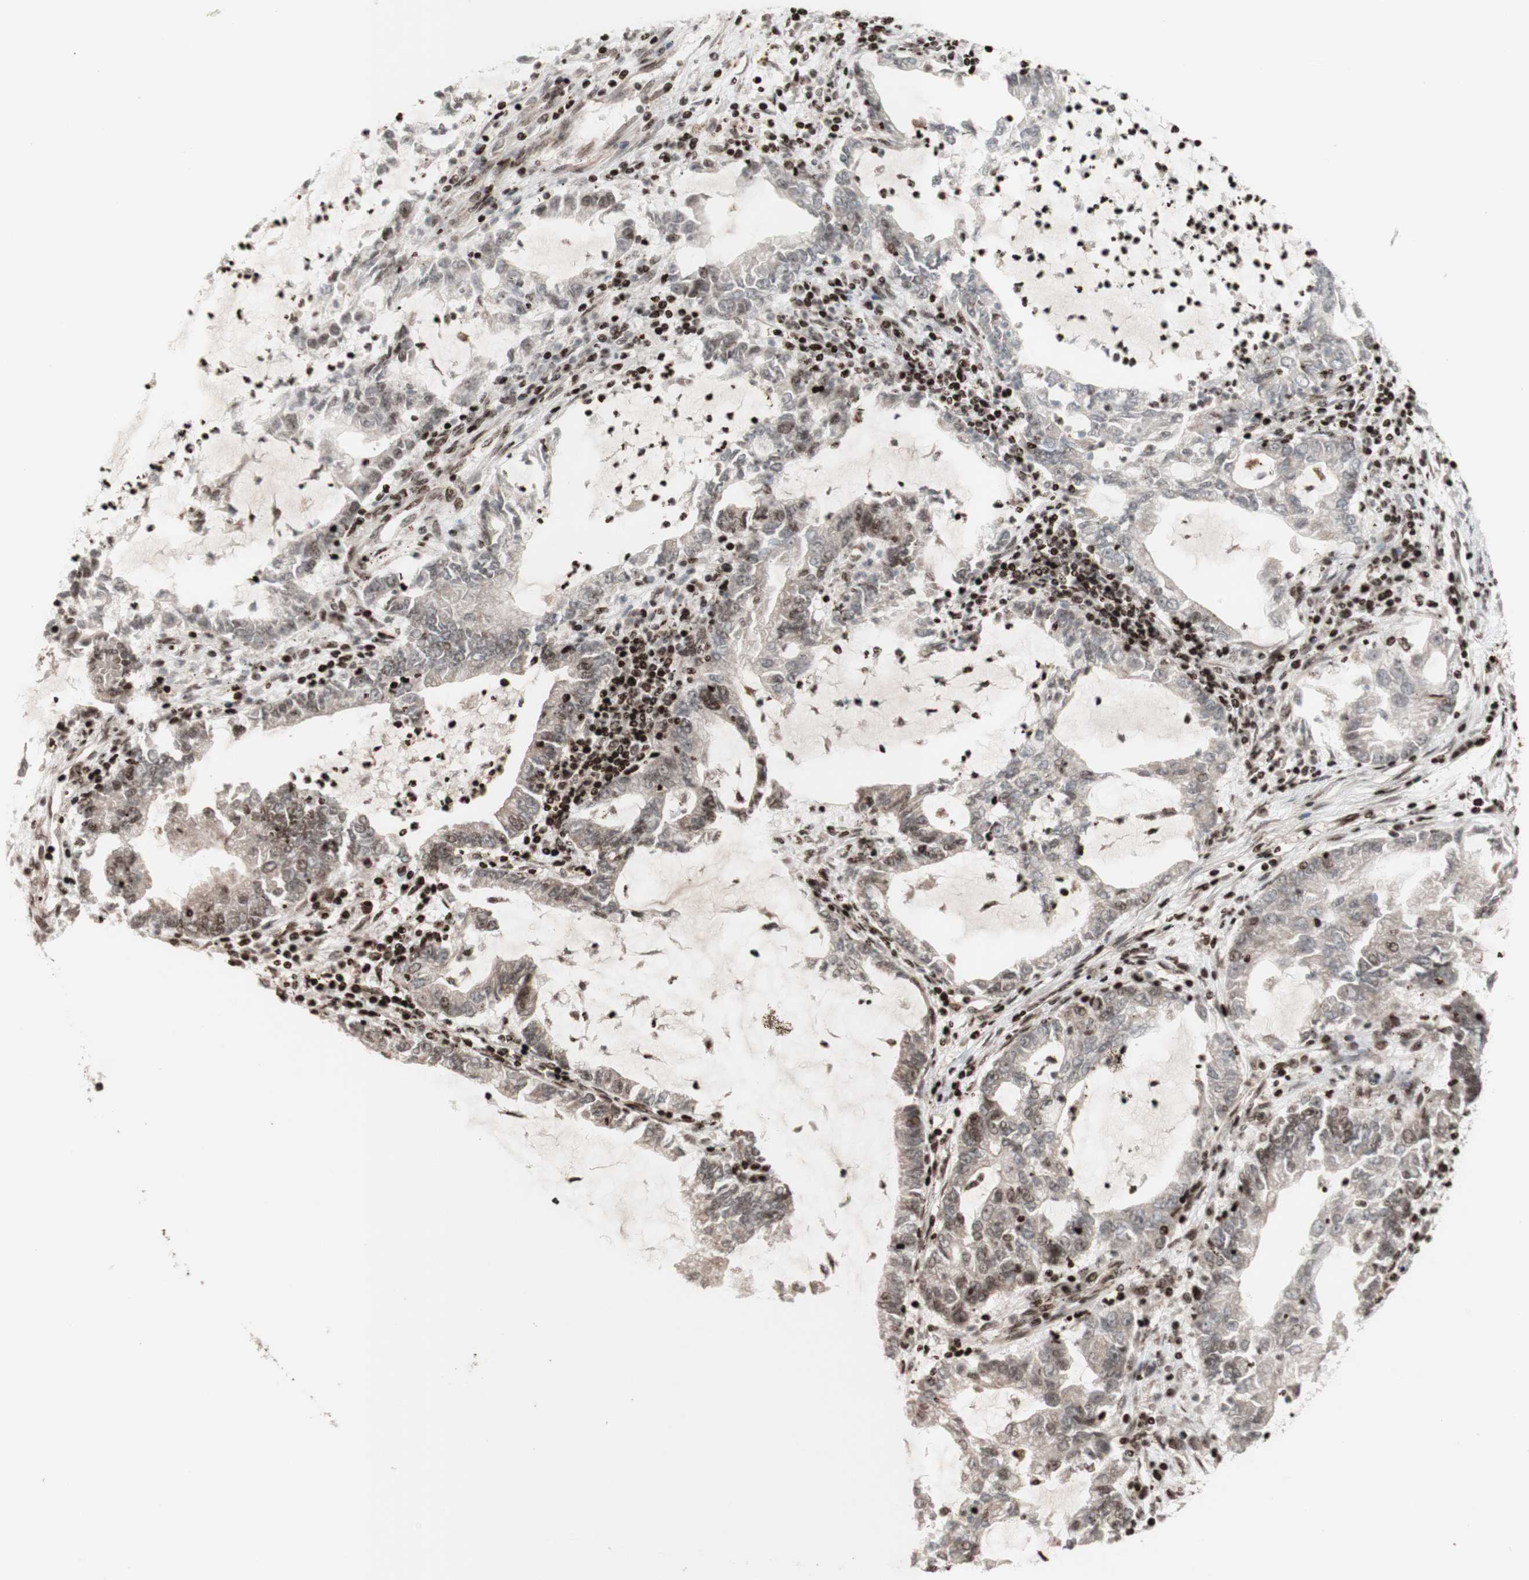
{"staining": {"intensity": "negative", "quantity": "none", "location": "none"}, "tissue": "lung cancer", "cell_type": "Tumor cells", "image_type": "cancer", "snomed": [{"axis": "morphology", "description": "Adenocarcinoma, NOS"}, {"axis": "topography", "description": "Lung"}], "caption": "The image exhibits no significant staining in tumor cells of lung cancer. The staining was performed using DAB to visualize the protein expression in brown, while the nuclei were stained in blue with hematoxylin (Magnification: 20x).", "gene": "POLA1", "patient": {"sex": "female", "age": 51}}